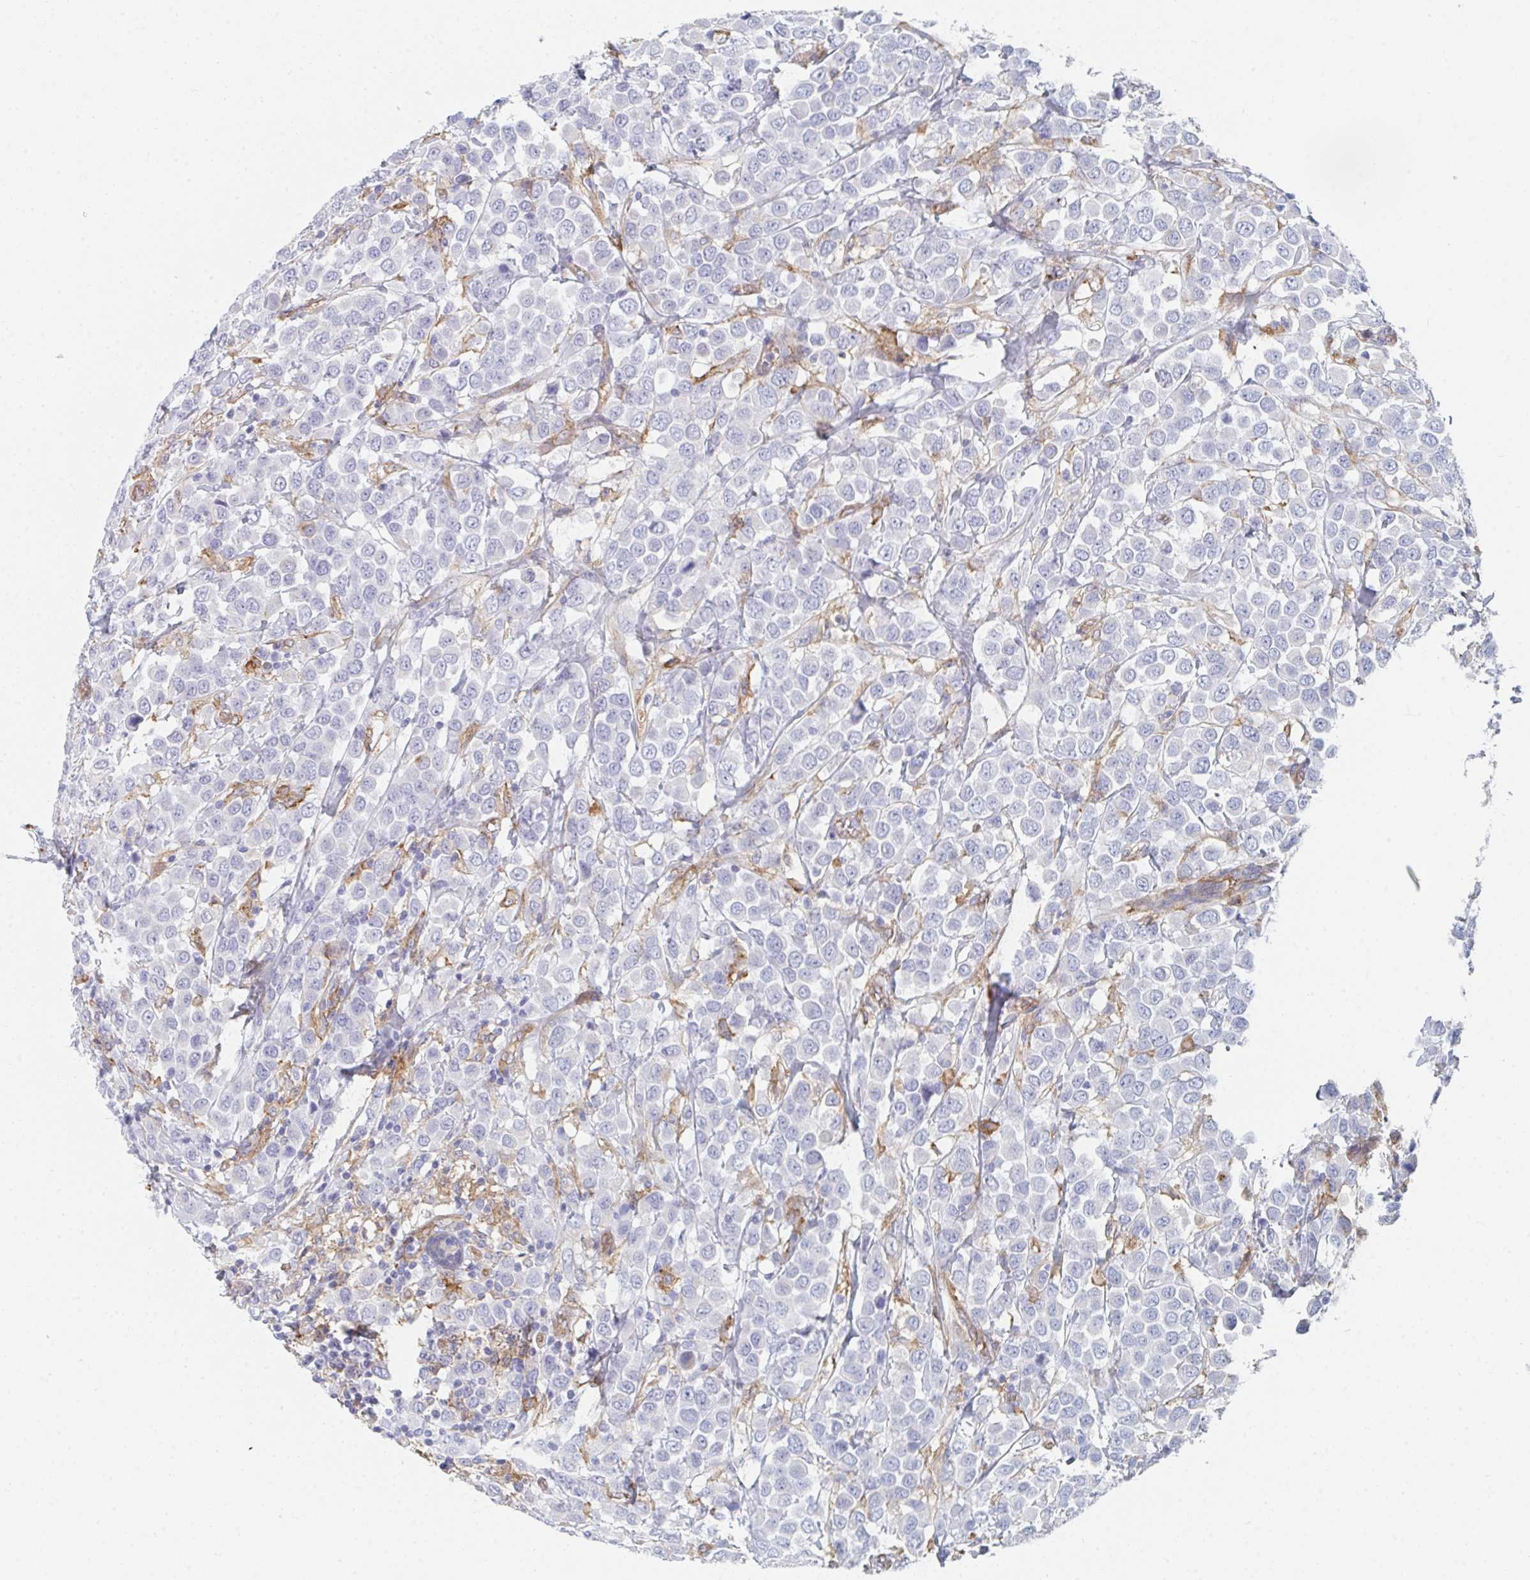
{"staining": {"intensity": "negative", "quantity": "none", "location": "none"}, "tissue": "breast cancer", "cell_type": "Tumor cells", "image_type": "cancer", "snomed": [{"axis": "morphology", "description": "Duct carcinoma"}, {"axis": "topography", "description": "Breast"}], "caption": "High magnification brightfield microscopy of breast infiltrating ductal carcinoma stained with DAB (3,3'-diaminobenzidine) (brown) and counterstained with hematoxylin (blue): tumor cells show no significant positivity.", "gene": "DAB2", "patient": {"sex": "female", "age": 61}}